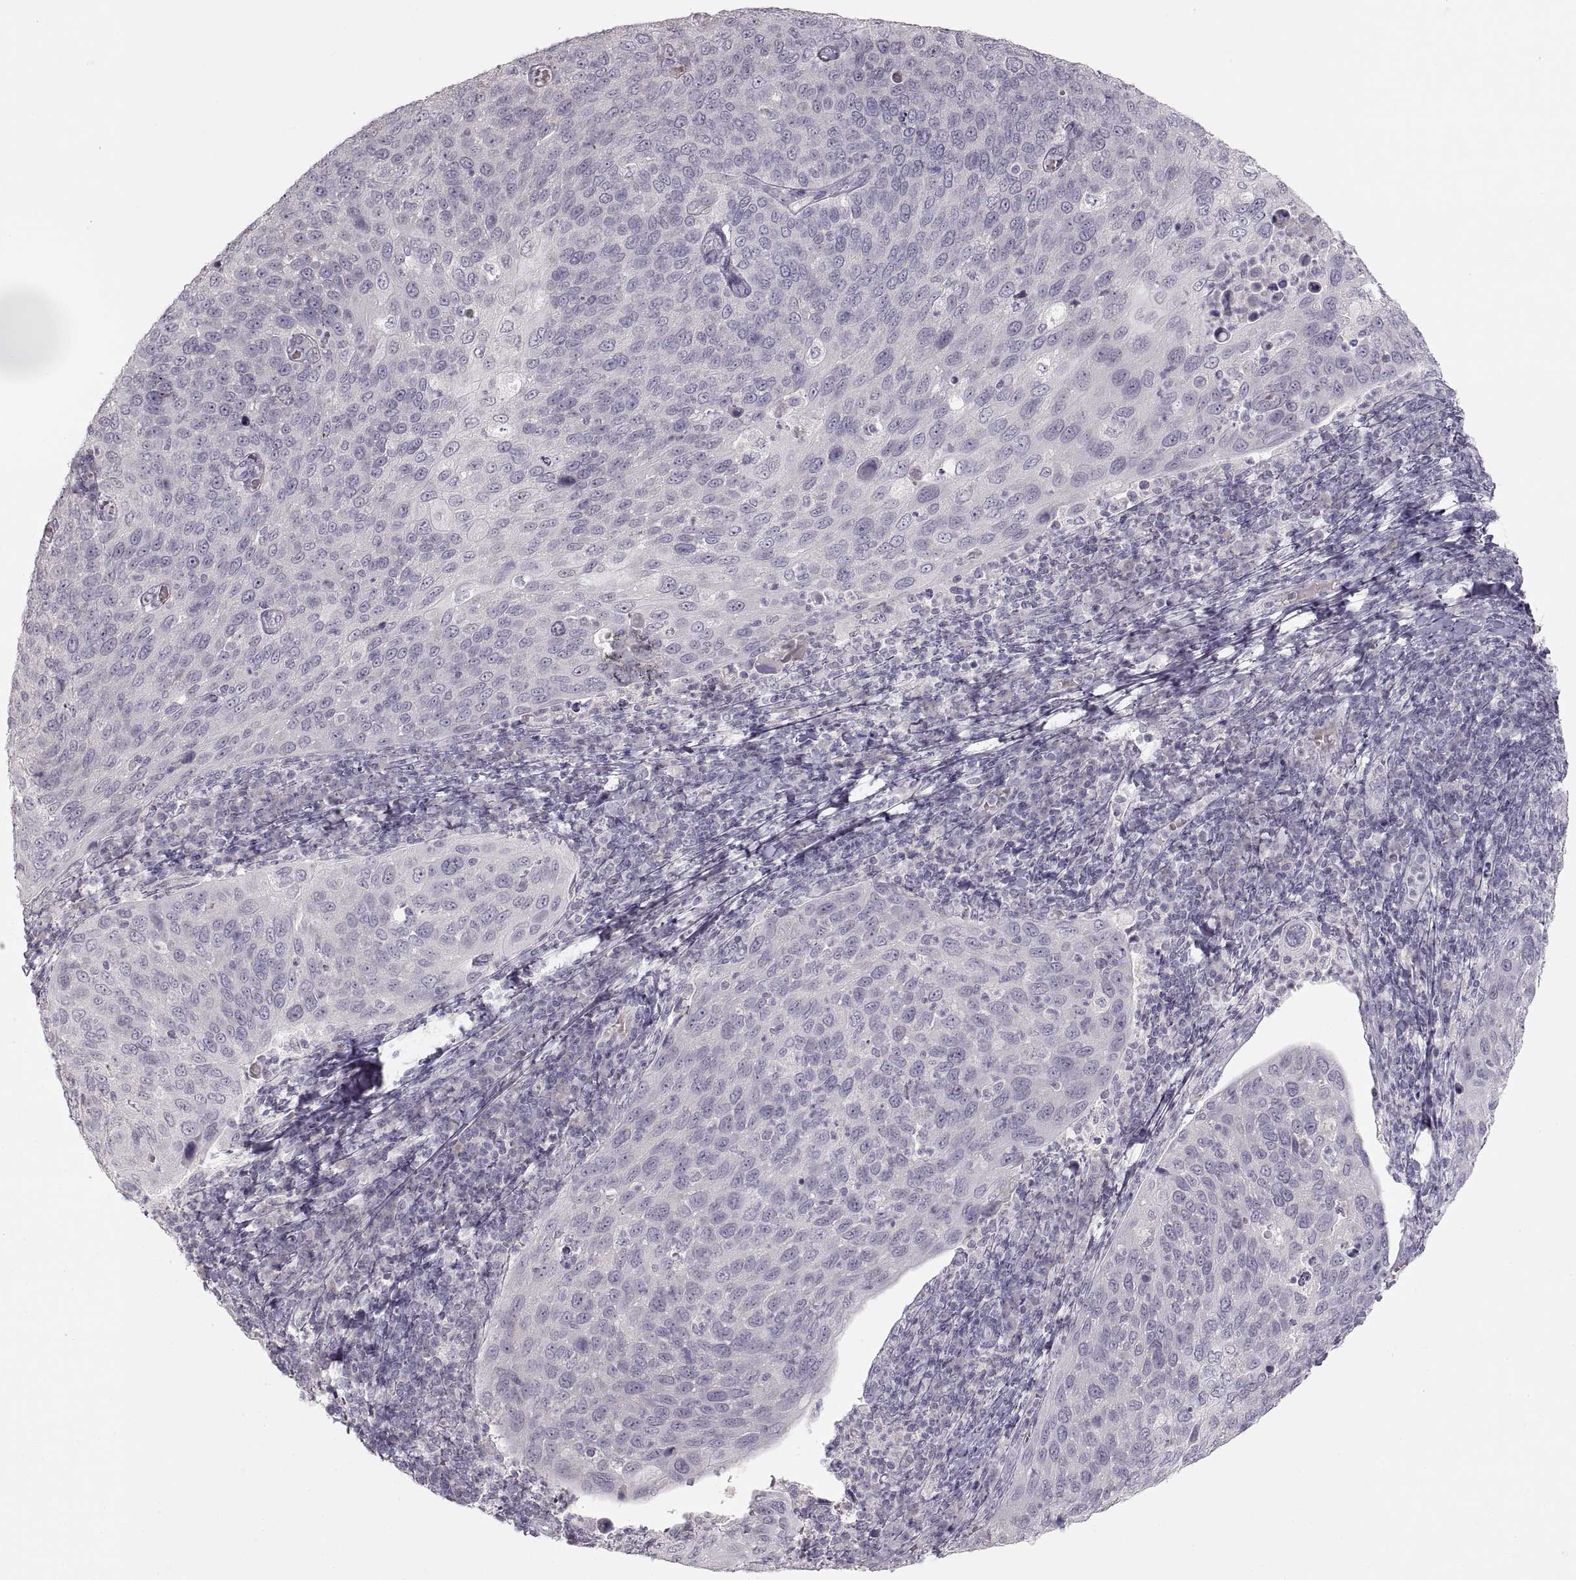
{"staining": {"intensity": "negative", "quantity": "none", "location": "none"}, "tissue": "cervical cancer", "cell_type": "Tumor cells", "image_type": "cancer", "snomed": [{"axis": "morphology", "description": "Squamous cell carcinoma, NOS"}, {"axis": "topography", "description": "Cervix"}], "caption": "High power microscopy histopathology image of an IHC histopathology image of cervical cancer (squamous cell carcinoma), revealing no significant expression in tumor cells.", "gene": "PCSK2", "patient": {"sex": "female", "age": 54}}